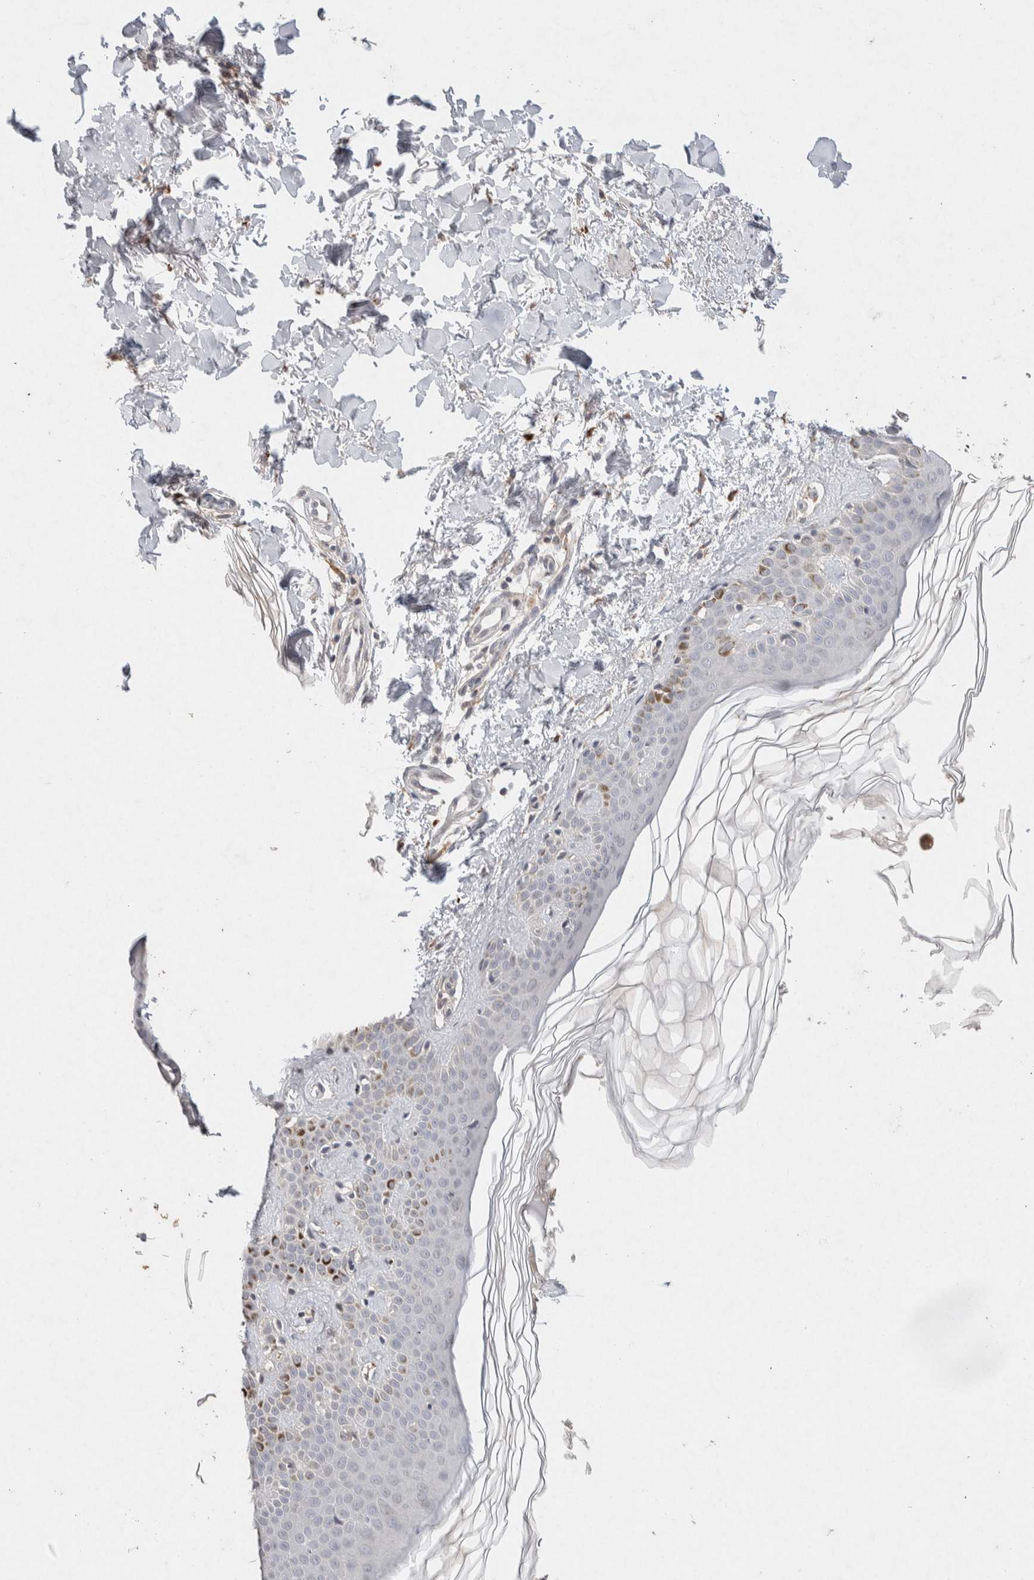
{"staining": {"intensity": "negative", "quantity": "none", "location": "none"}, "tissue": "skin", "cell_type": "Fibroblasts", "image_type": "normal", "snomed": [{"axis": "morphology", "description": "Normal tissue, NOS"}, {"axis": "topography", "description": "Skin"}], "caption": "A high-resolution photomicrograph shows IHC staining of benign skin, which shows no significant positivity in fibroblasts.", "gene": "CMTM4", "patient": {"sex": "male", "age": 67}}